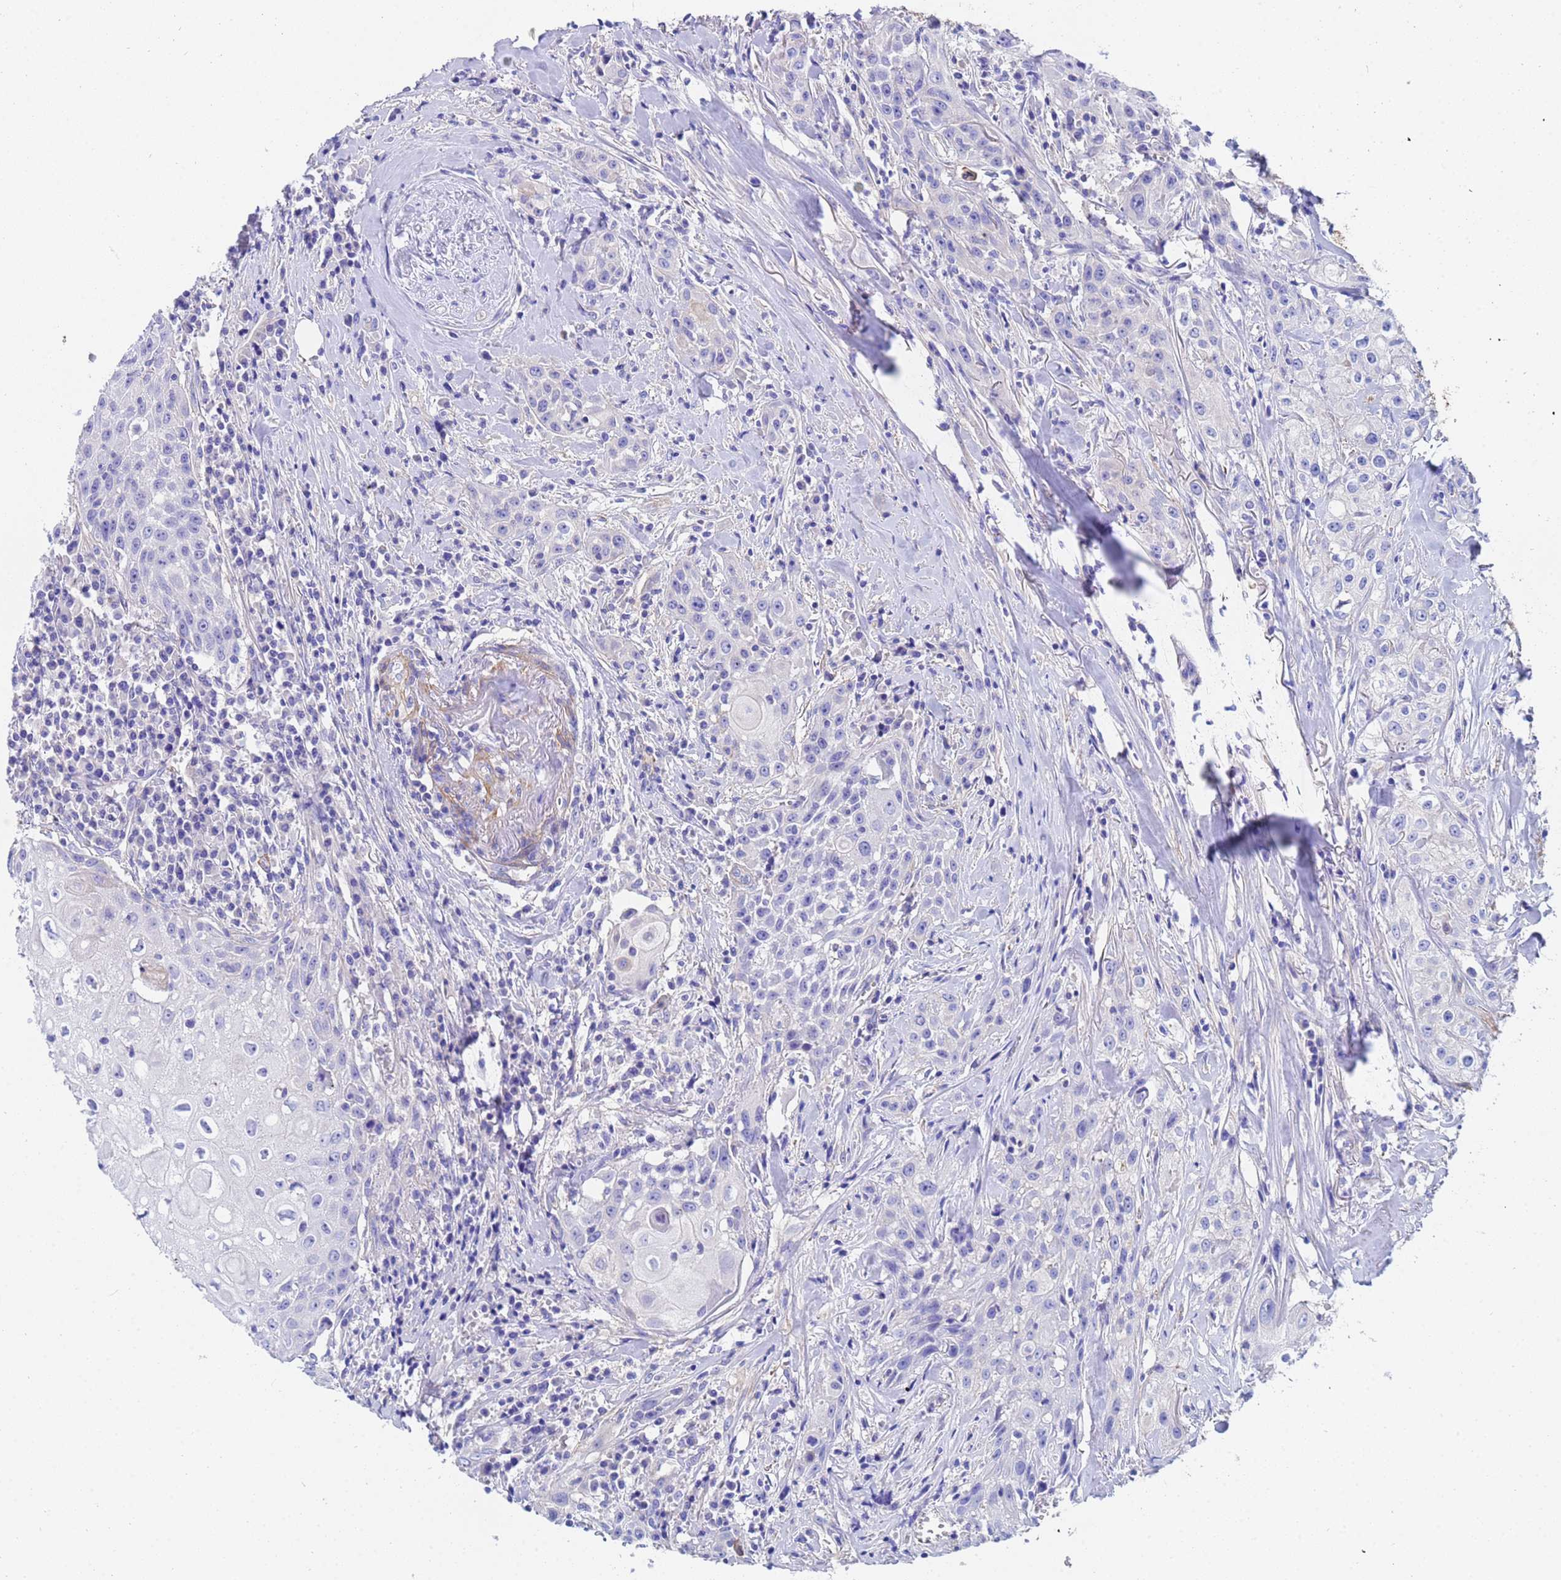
{"staining": {"intensity": "negative", "quantity": "none", "location": "none"}, "tissue": "head and neck cancer", "cell_type": "Tumor cells", "image_type": "cancer", "snomed": [{"axis": "morphology", "description": "Squamous cell carcinoma, NOS"}, {"axis": "topography", "description": "Oral tissue"}, {"axis": "topography", "description": "Head-Neck"}], "caption": "Tumor cells are negative for brown protein staining in head and neck cancer.", "gene": "CST4", "patient": {"sex": "female", "age": 82}}